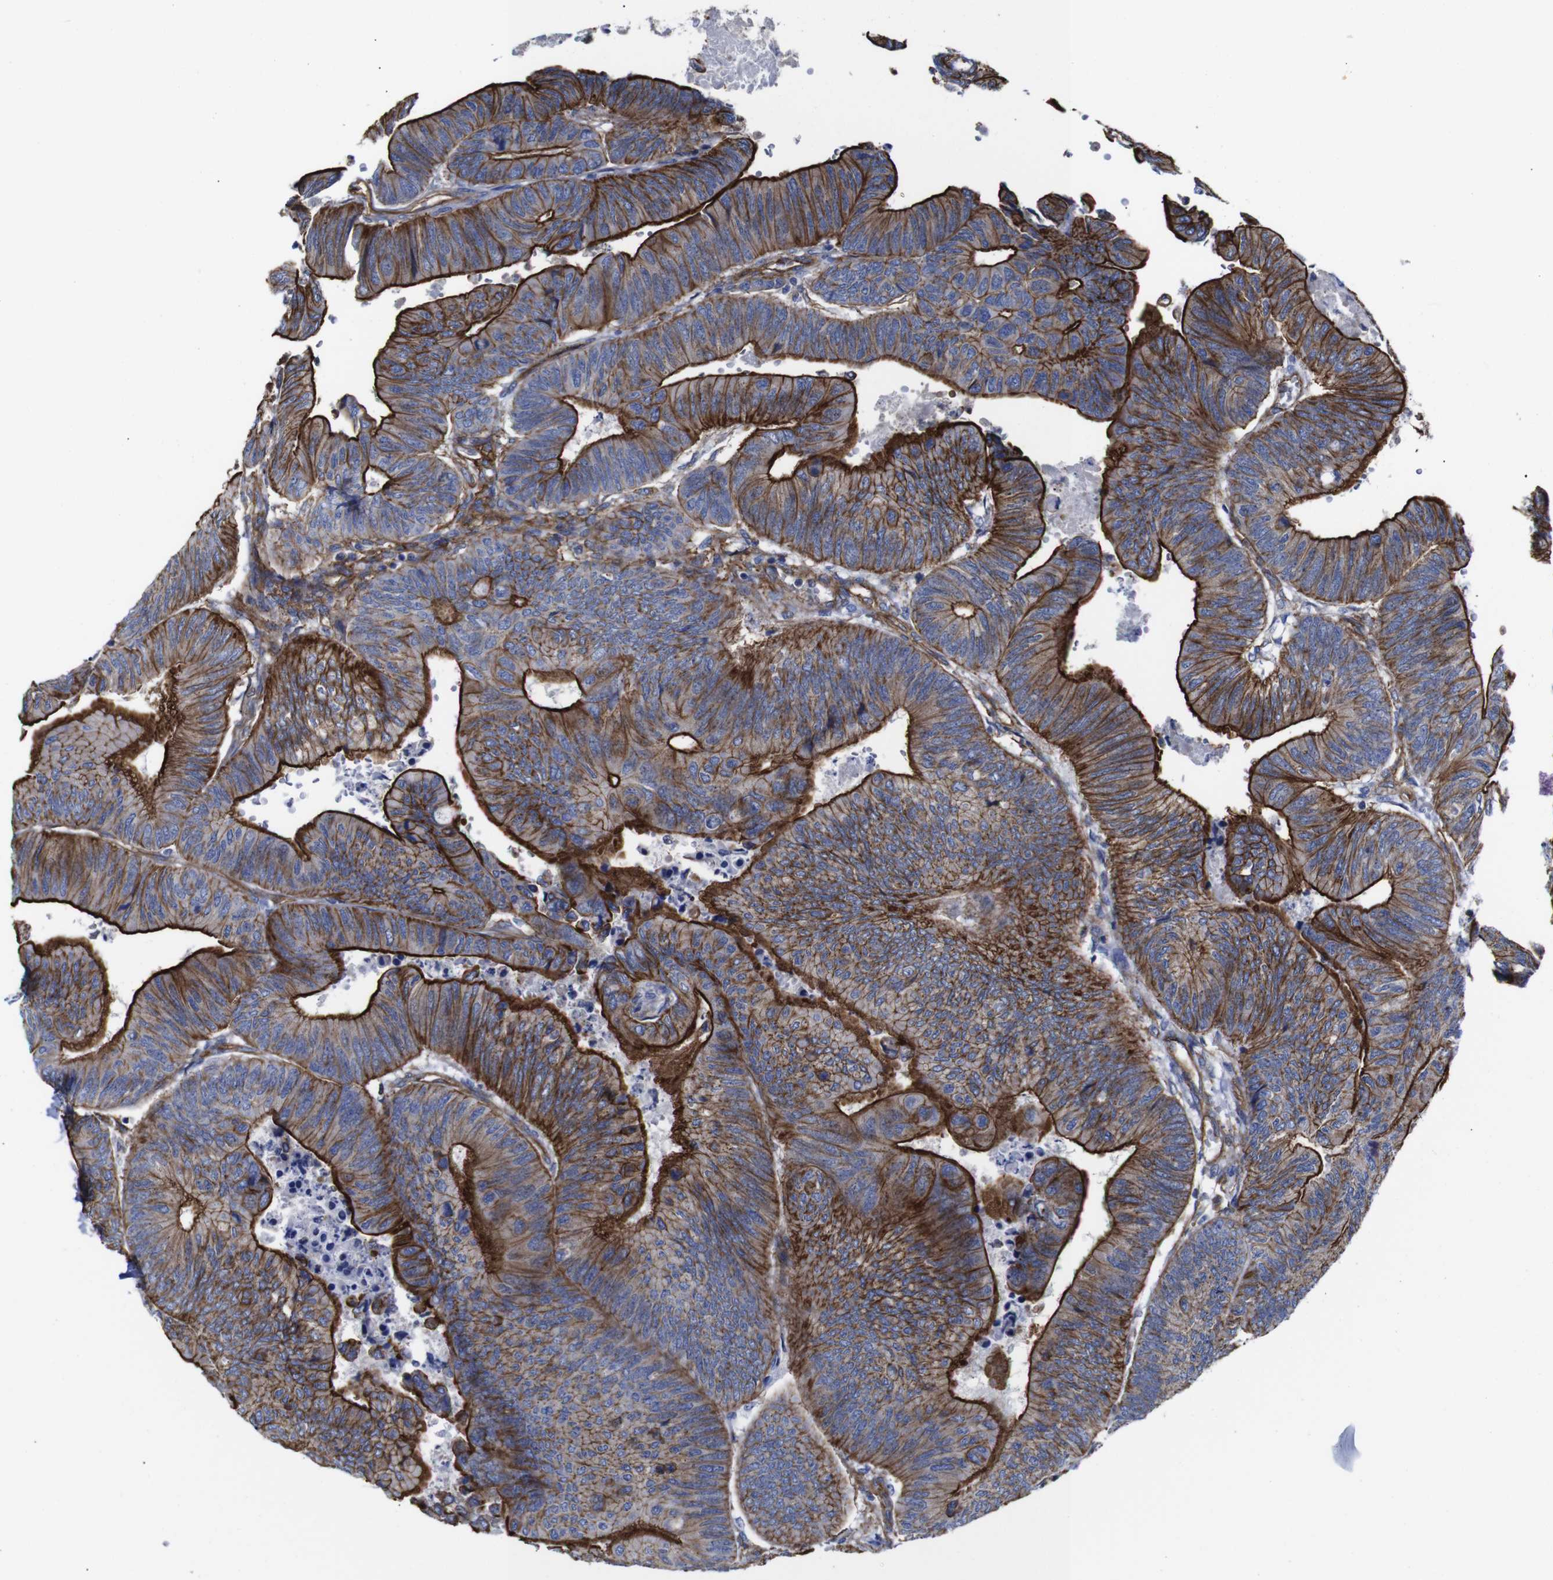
{"staining": {"intensity": "strong", "quantity": ">75%", "location": "cytoplasmic/membranous"}, "tissue": "colorectal cancer", "cell_type": "Tumor cells", "image_type": "cancer", "snomed": [{"axis": "morphology", "description": "Normal tissue, NOS"}, {"axis": "morphology", "description": "Adenocarcinoma, NOS"}, {"axis": "topography", "description": "Rectum"}, {"axis": "topography", "description": "Peripheral nerve tissue"}], "caption": "Immunohistochemical staining of human colorectal cancer (adenocarcinoma) displays high levels of strong cytoplasmic/membranous staining in about >75% of tumor cells.", "gene": "SPTBN1", "patient": {"sex": "male", "age": 92}}